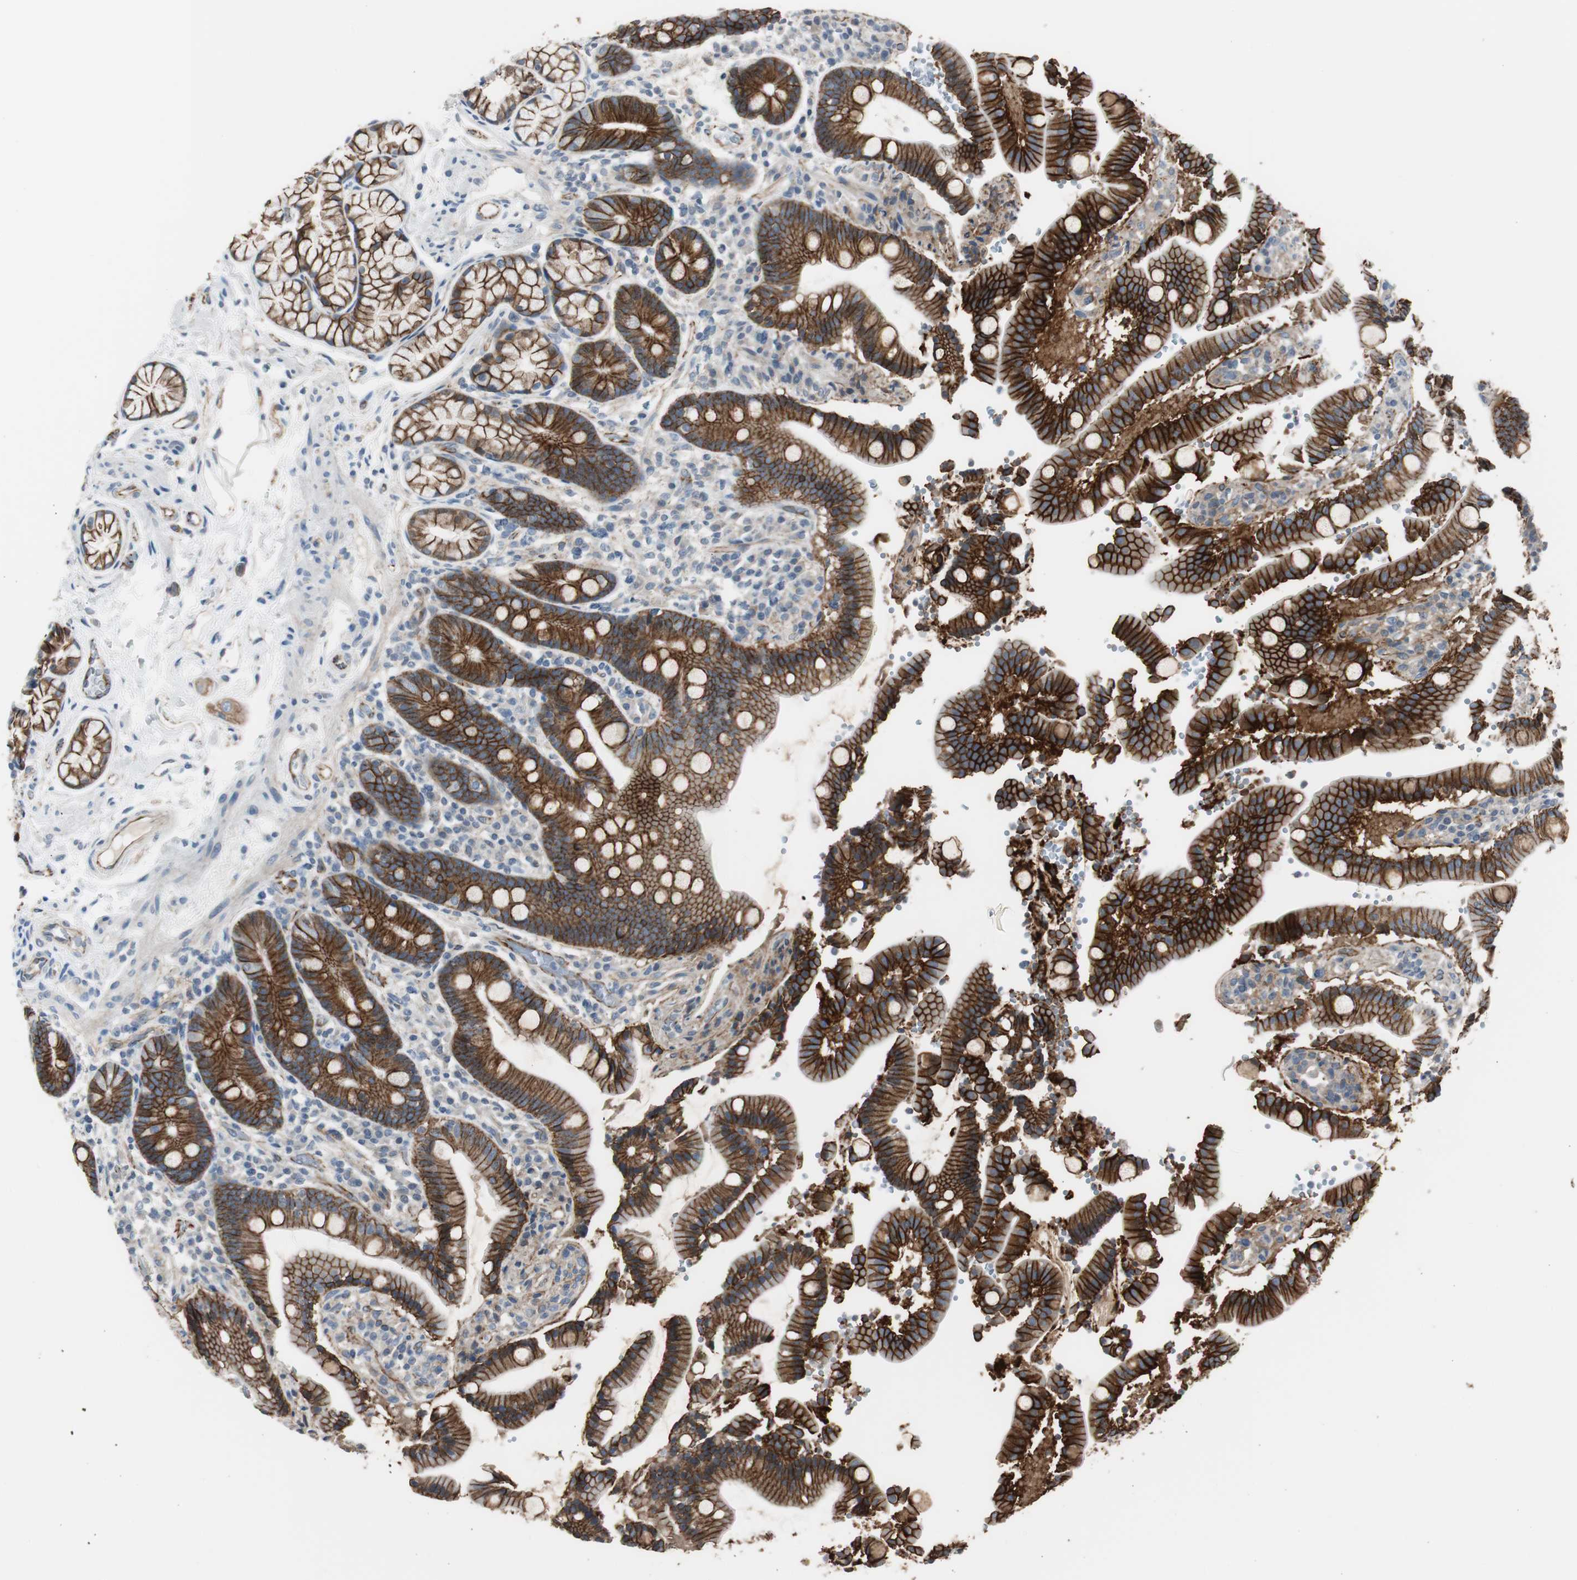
{"staining": {"intensity": "strong", "quantity": ">75%", "location": "cytoplasmic/membranous"}, "tissue": "duodenum", "cell_type": "Glandular cells", "image_type": "normal", "snomed": [{"axis": "morphology", "description": "Normal tissue, NOS"}, {"axis": "topography", "description": "Small intestine, NOS"}], "caption": "Immunohistochemistry of benign duodenum shows high levels of strong cytoplasmic/membranous expression in approximately >75% of glandular cells. The protein is stained brown, and the nuclei are stained in blue (DAB (3,3'-diaminobenzidine) IHC with brightfield microscopy, high magnification).", "gene": "STXBP4", "patient": {"sex": "female", "age": 71}}